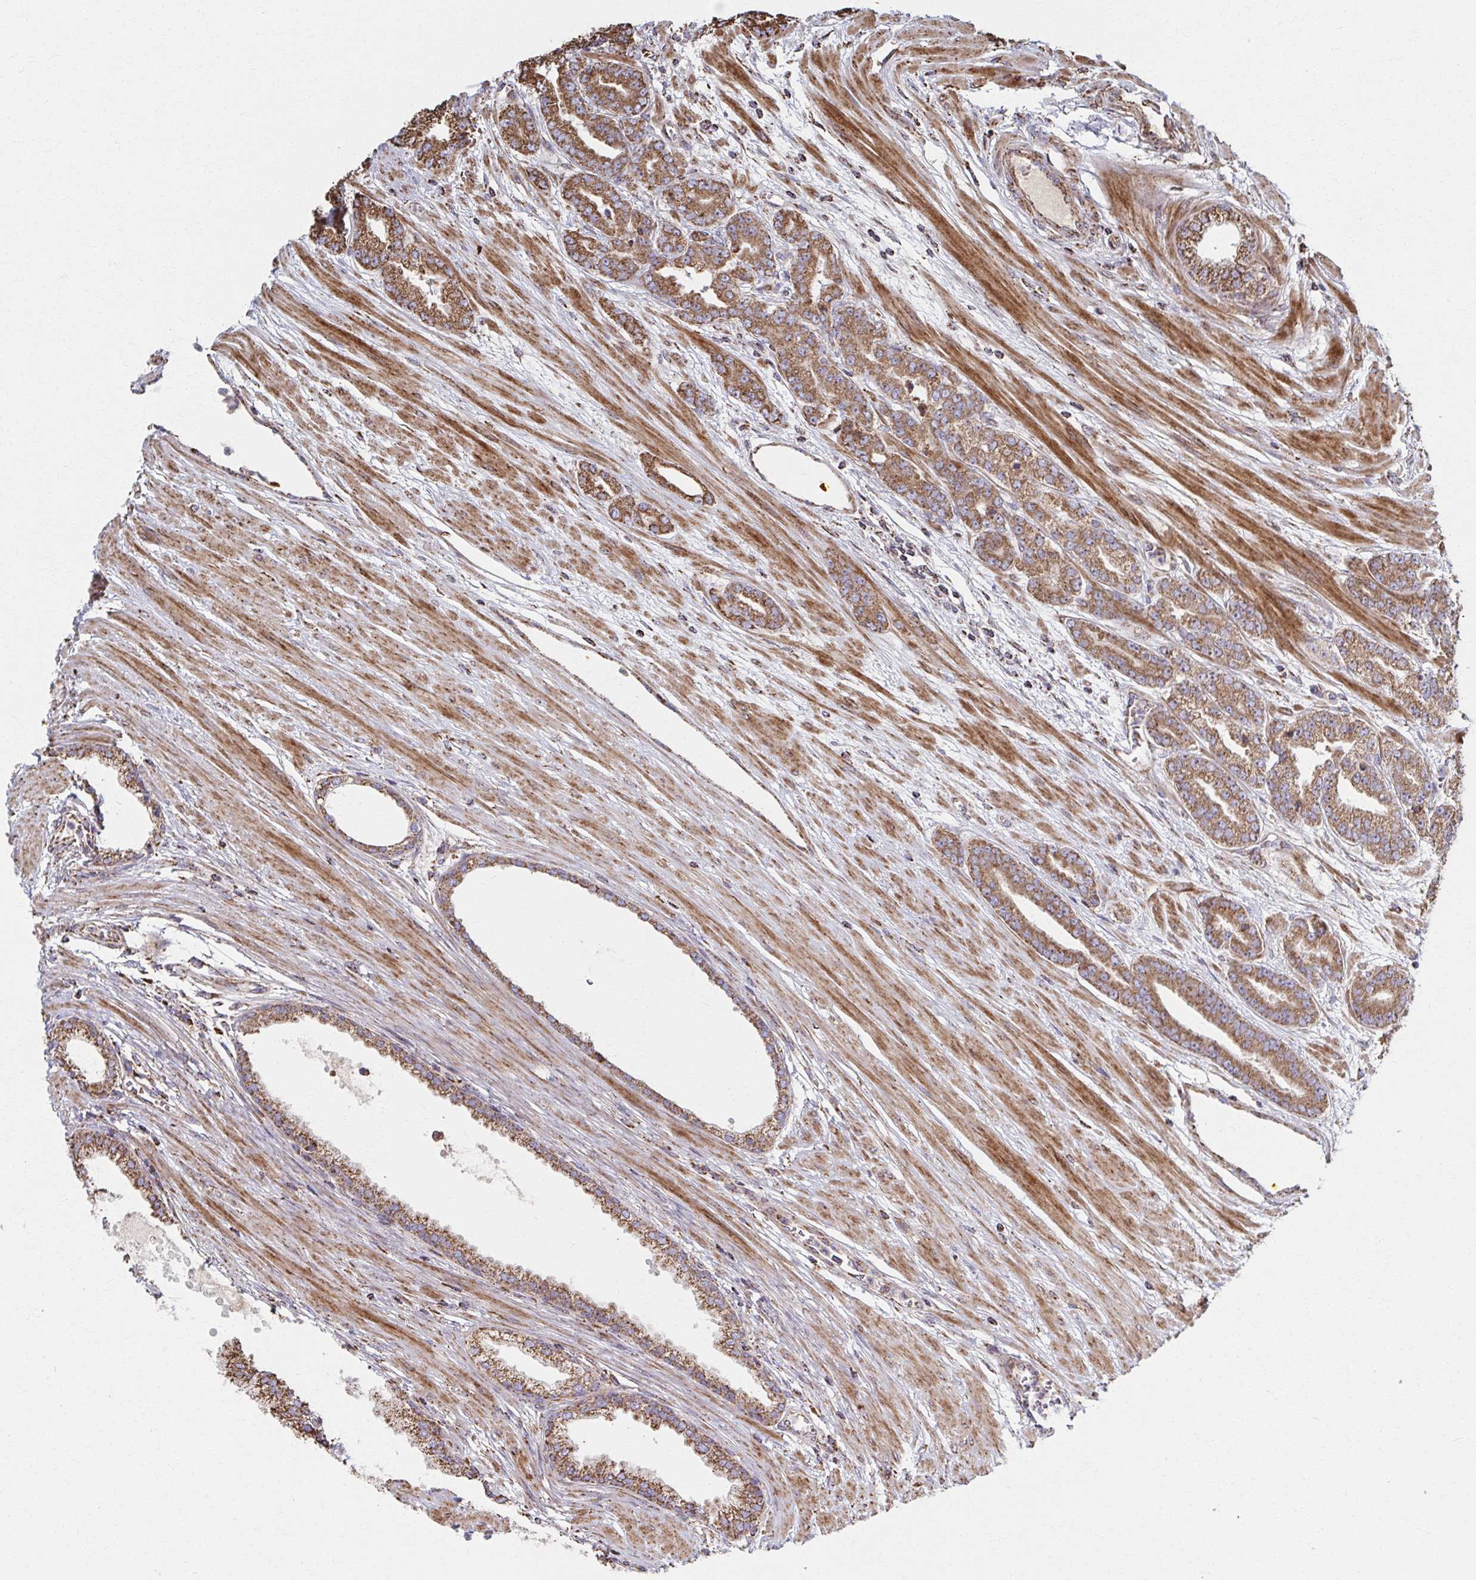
{"staining": {"intensity": "moderate", "quantity": ">75%", "location": "cytoplasmic/membranous"}, "tissue": "prostate cancer", "cell_type": "Tumor cells", "image_type": "cancer", "snomed": [{"axis": "morphology", "description": "Adenocarcinoma, High grade"}, {"axis": "topography", "description": "Prostate"}], "caption": "High-power microscopy captured an immunohistochemistry (IHC) histopathology image of high-grade adenocarcinoma (prostate), revealing moderate cytoplasmic/membranous positivity in about >75% of tumor cells. (DAB (3,3'-diaminobenzidine) IHC, brown staining for protein, blue staining for nuclei).", "gene": "SAT1", "patient": {"sex": "male", "age": 60}}